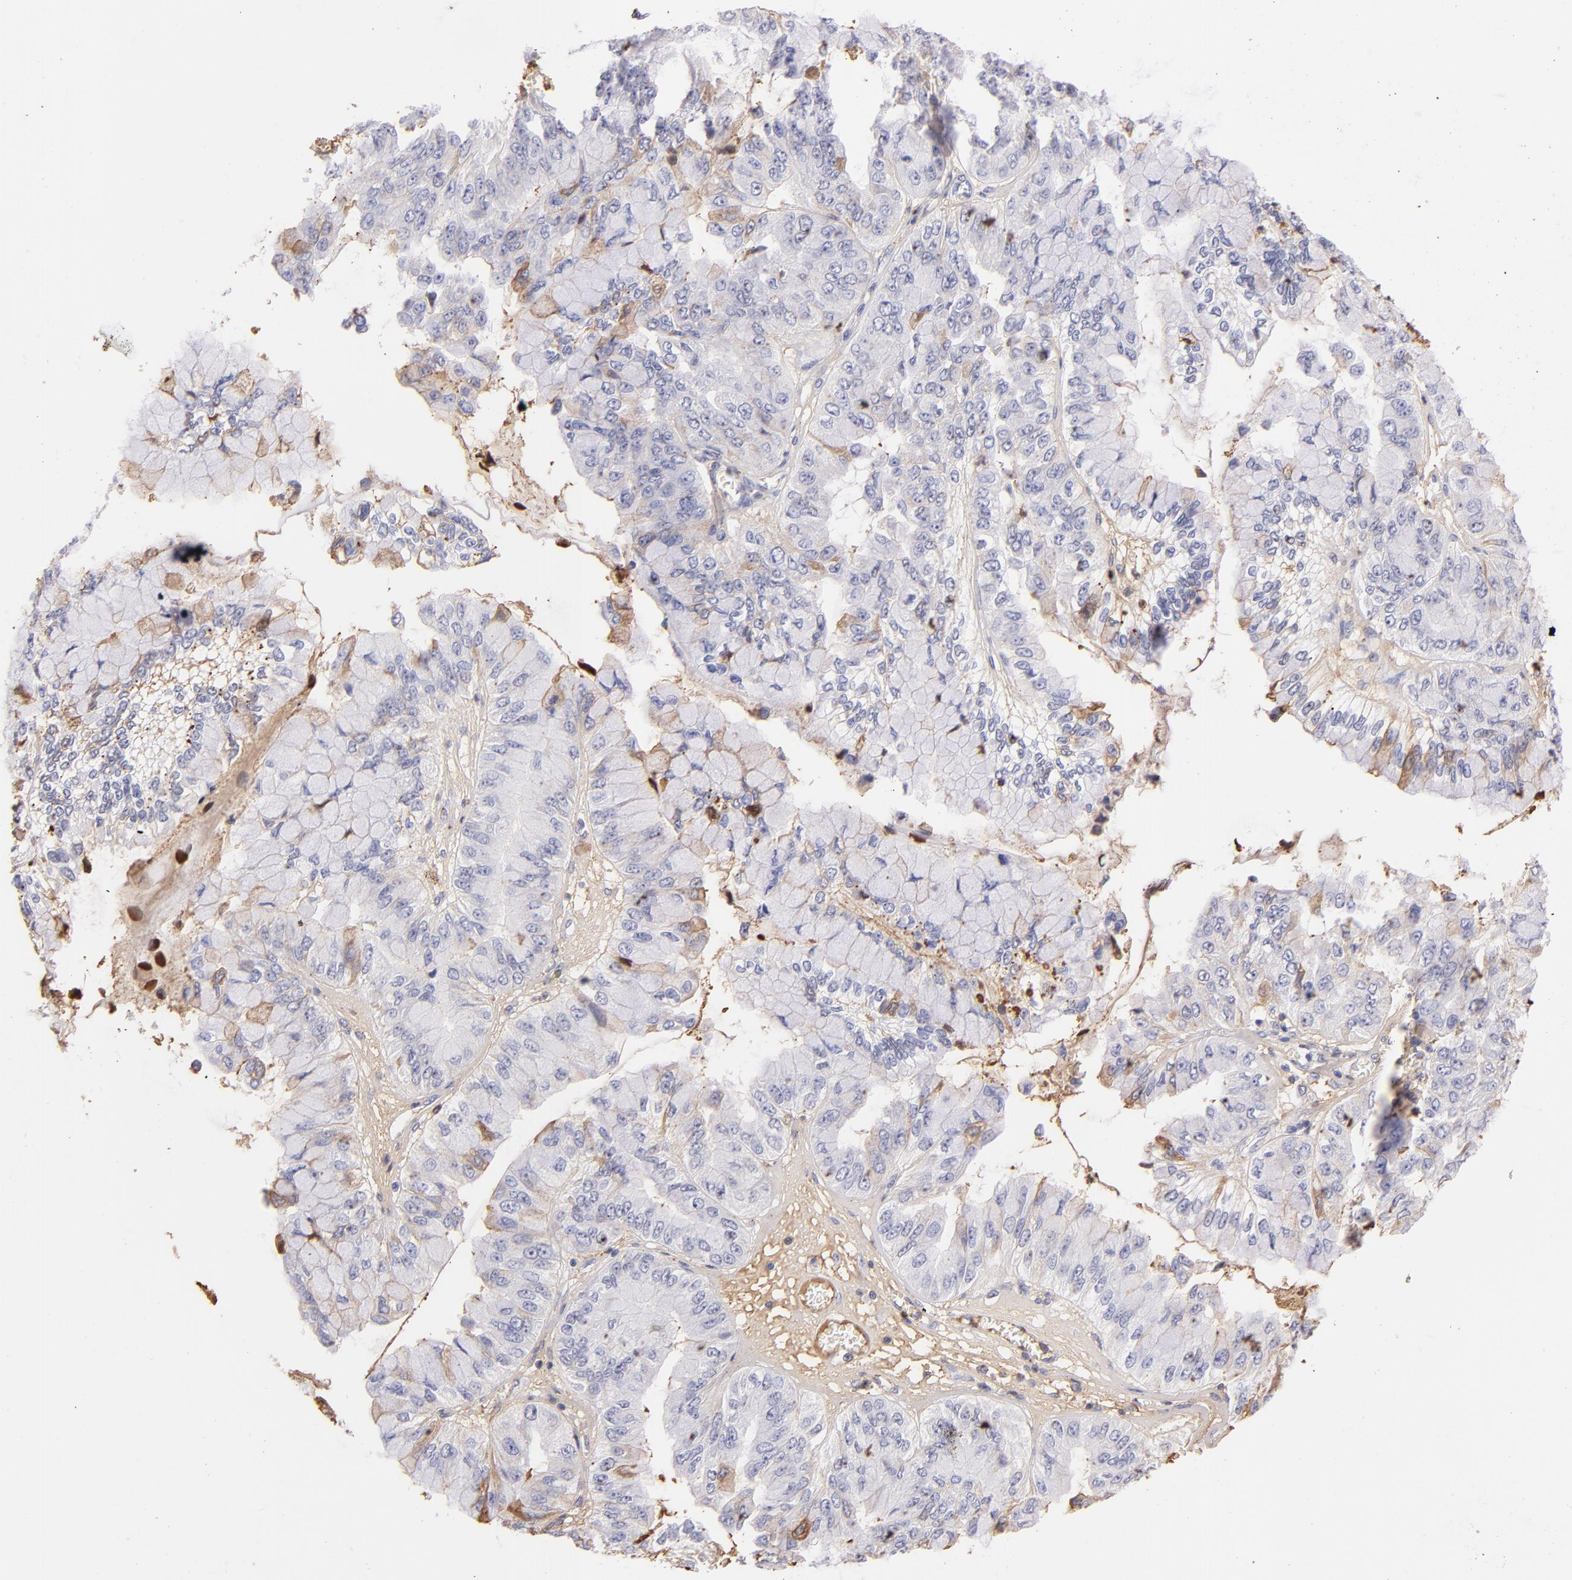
{"staining": {"intensity": "weak", "quantity": "<25%", "location": "cytoplasmic/membranous"}, "tissue": "liver cancer", "cell_type": "Tumor cells", "image_type": "cancer", "snomed": [{"axis": "morphology", "description": "Cholangiocarcinoma"}, {"axis": "topography", "description": "Liver"}], "caption": "High magnification brightfield microscopy of liver cancer (cholangiocarcinoma) stained with DAB (brown) and counterstained with hematoxylin (blue): tumor cells show no significant expression. The staining was performed using DAB (3,3'-diaminobenzidine) to visualize the protein expression in brown, while the nuclei were stained in blue with hematoxylin (Magnification: 20x).", "gene": "FGB", "patient": {"sex": "female", "age": 79}}